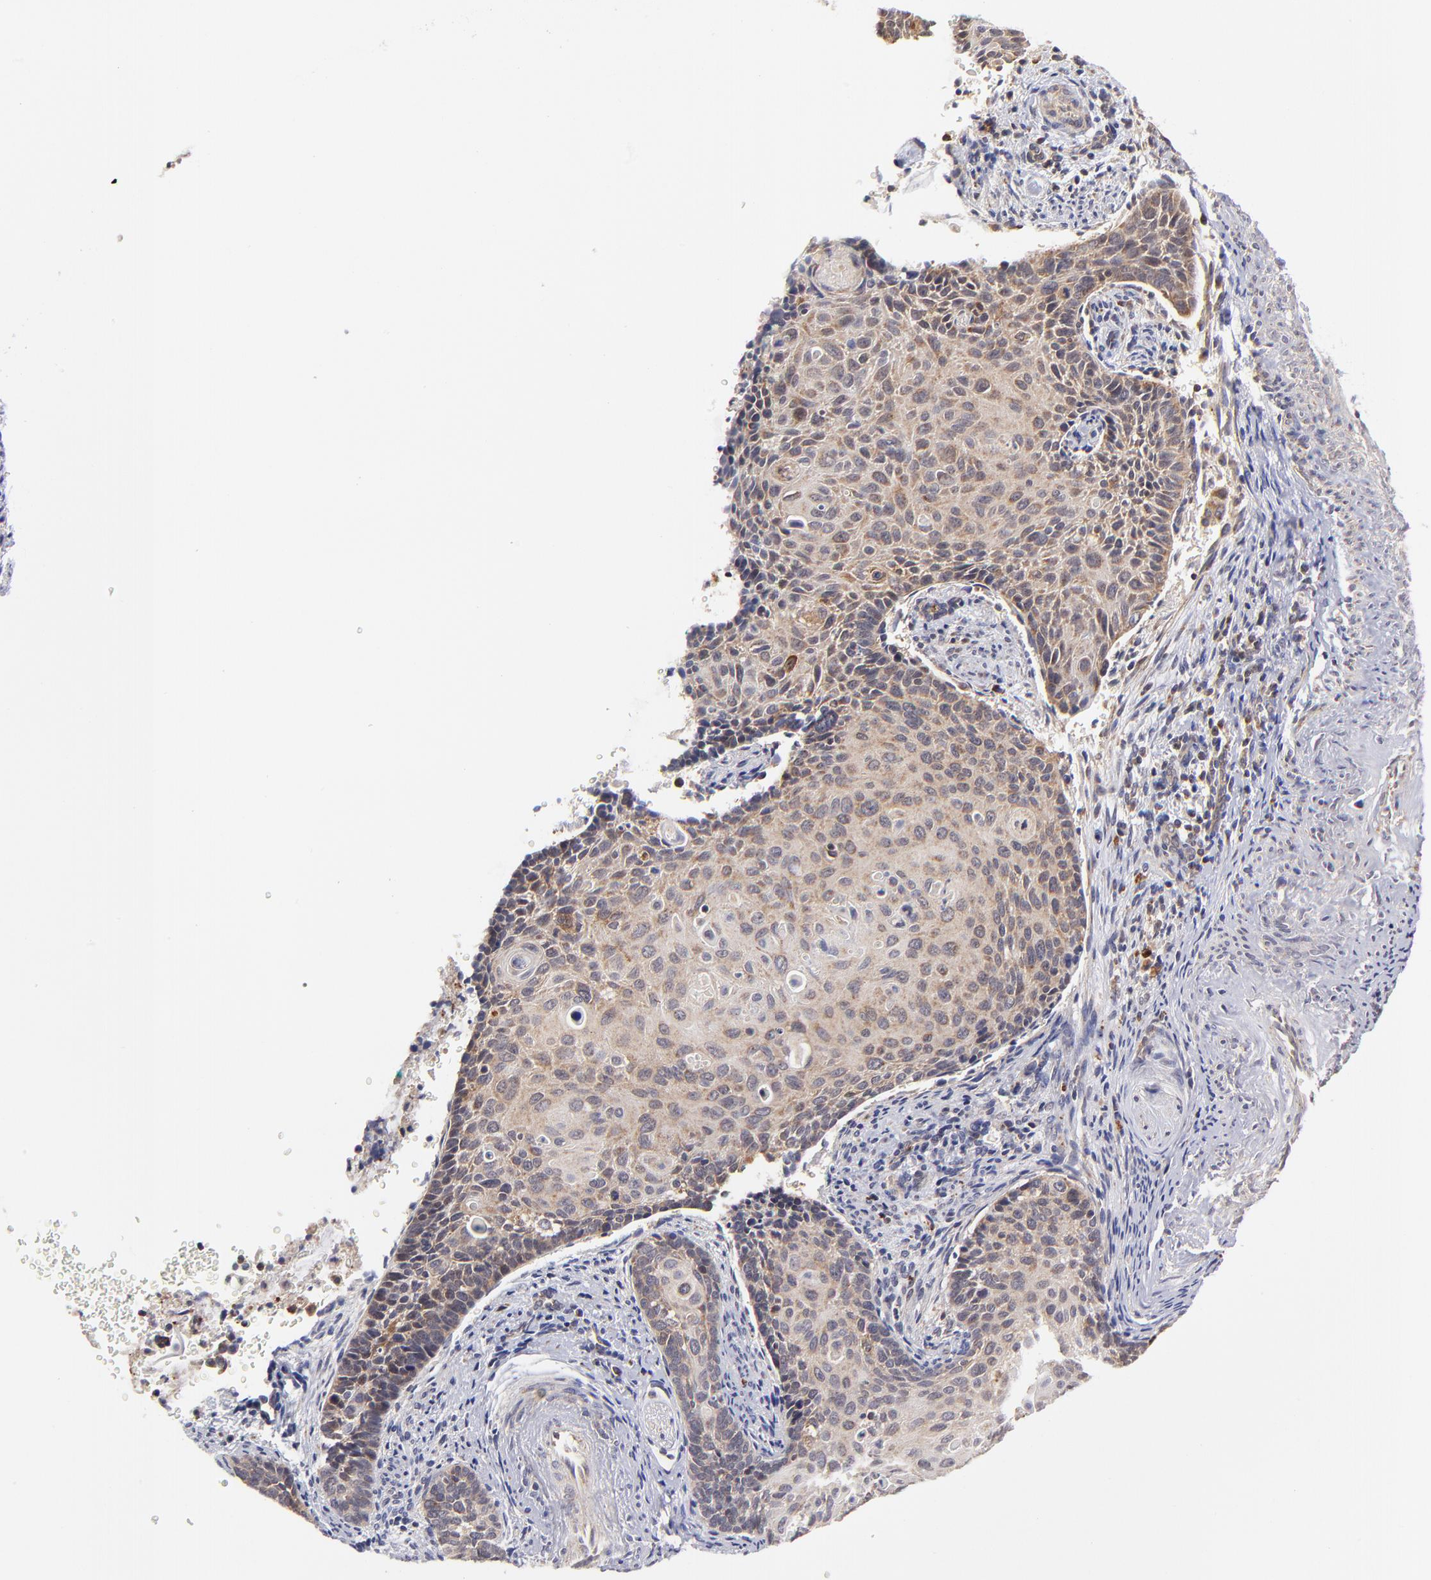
{"staining": {"intensity": "weak", "quantity": ">75%", "location": "cytoplasmic/membranous"}, "tissue": "cervical cancer", "cell_type": "Tumor cells", "image_type": "cancer", "snomed": [{"axis": "morphology", "description": "Squamous cell carcinoma, NOS"}, {"axis": "topography", "description": "Cervix"}], "caption": "IHC of human cervical cancer (squamous cell carcinoma) displays low levels of weak cytoplasmic/membranous positivity in about >75% of tumor cells. (Brightfield microscopy of DAB IHC at high magnification).", "gene": "MAP2K7", "patient": {"sex": "female", "age": 33}}